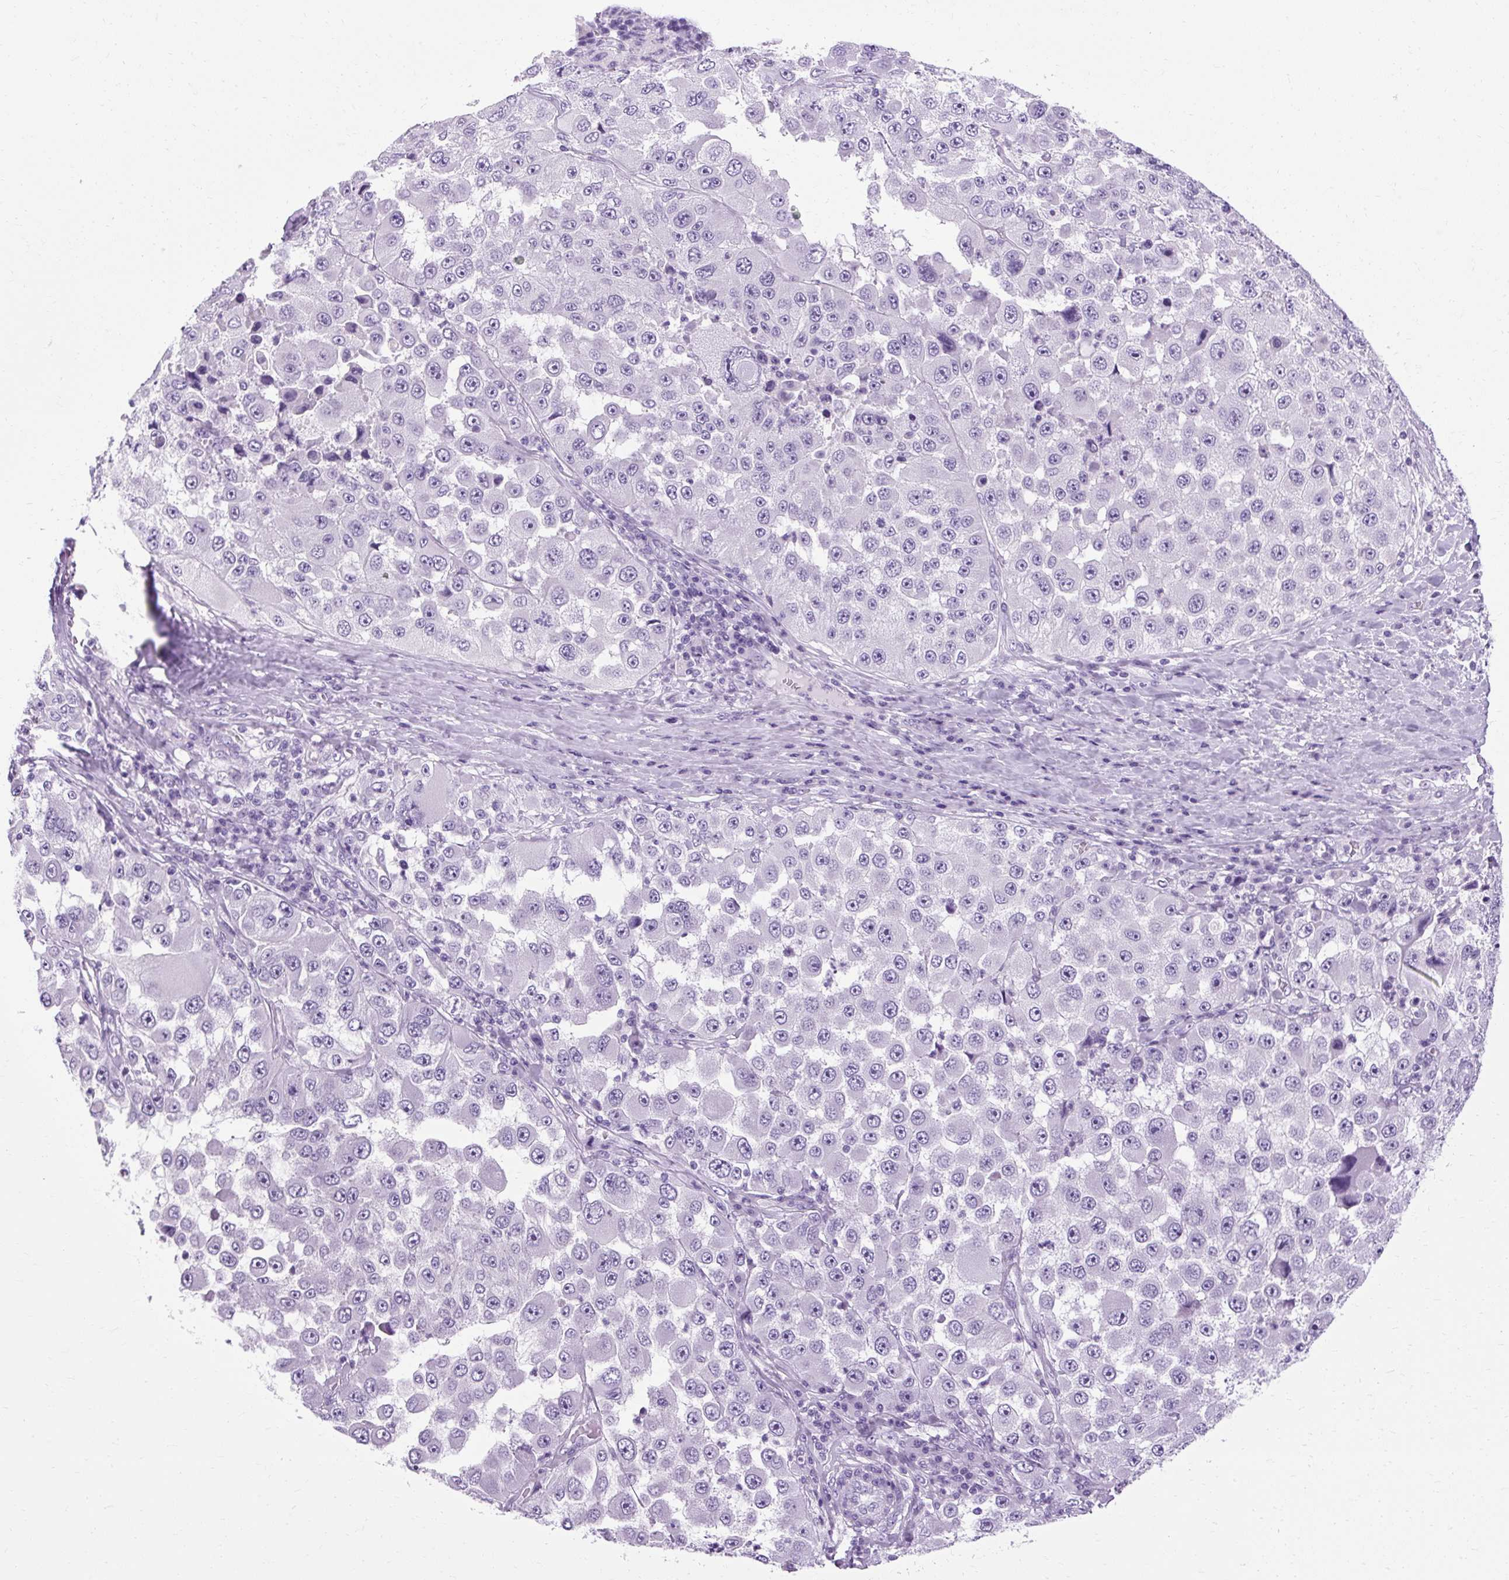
{"staining": {"intensity": "negative", "quantity": "none", "location": "none"}, "tissue": "melanoma", "cell_type": "Tumor cells", "image_type": "cancer", "snomed": [{"axis": "morphology", "description": "Malignant melanoma, Metastatic site"}, {"axis": "topography", "description": "Lymph node"}], "caption": "DAB (3,3'-diaminobenzidine) immunohistochemical staining of malignant melanoma (metastatic site) displays no significant expression in tumor cells. The staining is performed using DAB brown chromogen with nuclei counter-stained in using hematoxylin.", "gene": "B3GNT4", "patient": {"sex": "male", "age": 62}}